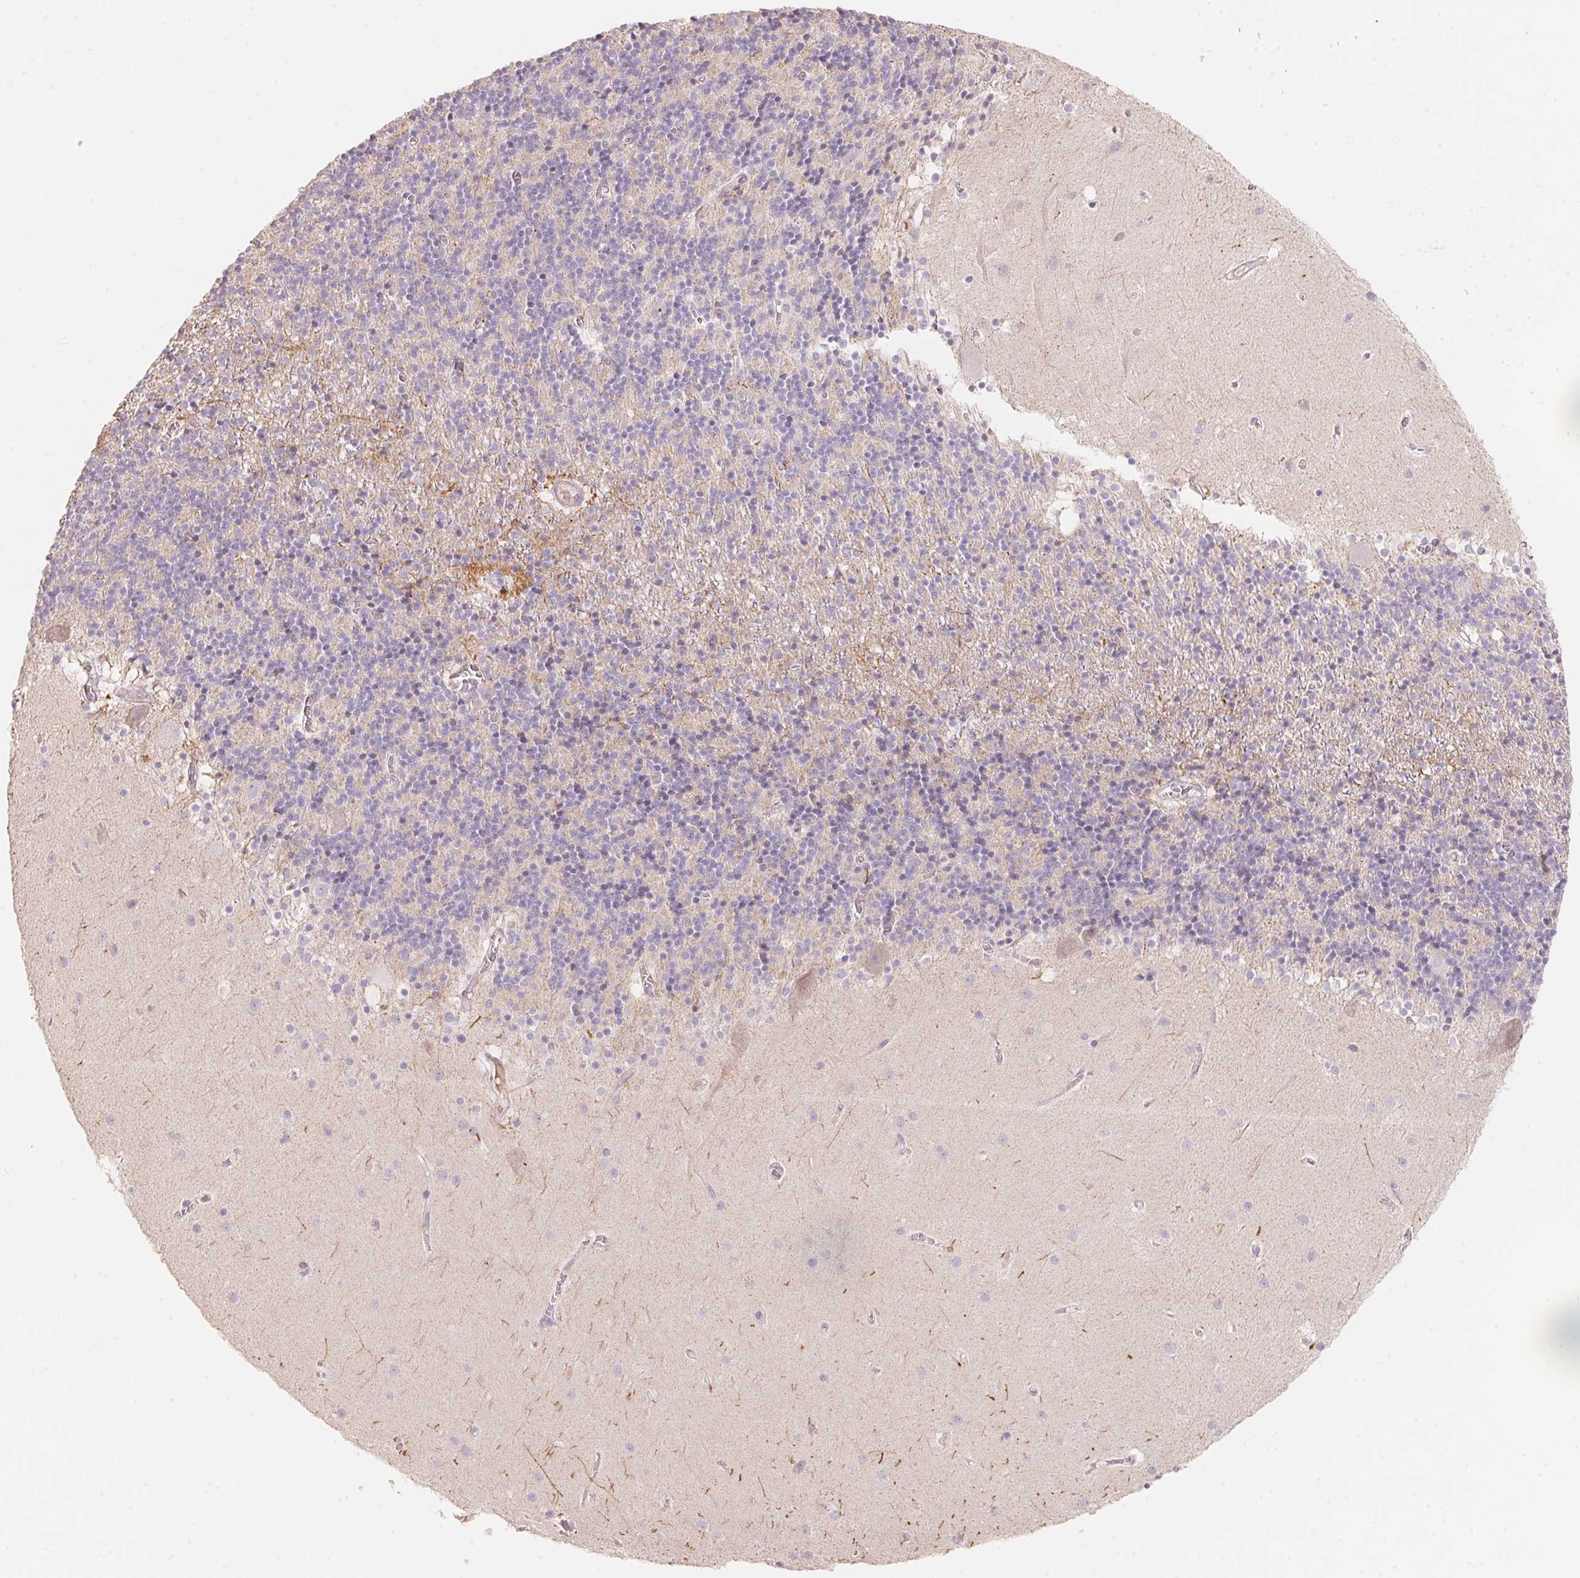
{"staining": {"intensity": "negative", "quantity": "none", "location": "none"}, "tissue": "cerebellum", "cell_type": "Cells in granular layer", "image_type": "normal", "snomed": [{"axis": "morphology", "description": "Normal tissue, NOS"}, {"axis": "topography", "description": "Cerebellum"}], "caption": "Cells in granular layer are negative for protein expression in unremarkable human cerebellum. Nuclei are stained in blue.", "gene": "TP53AIP1", "patient": {"sex": "male", "age": 70}}